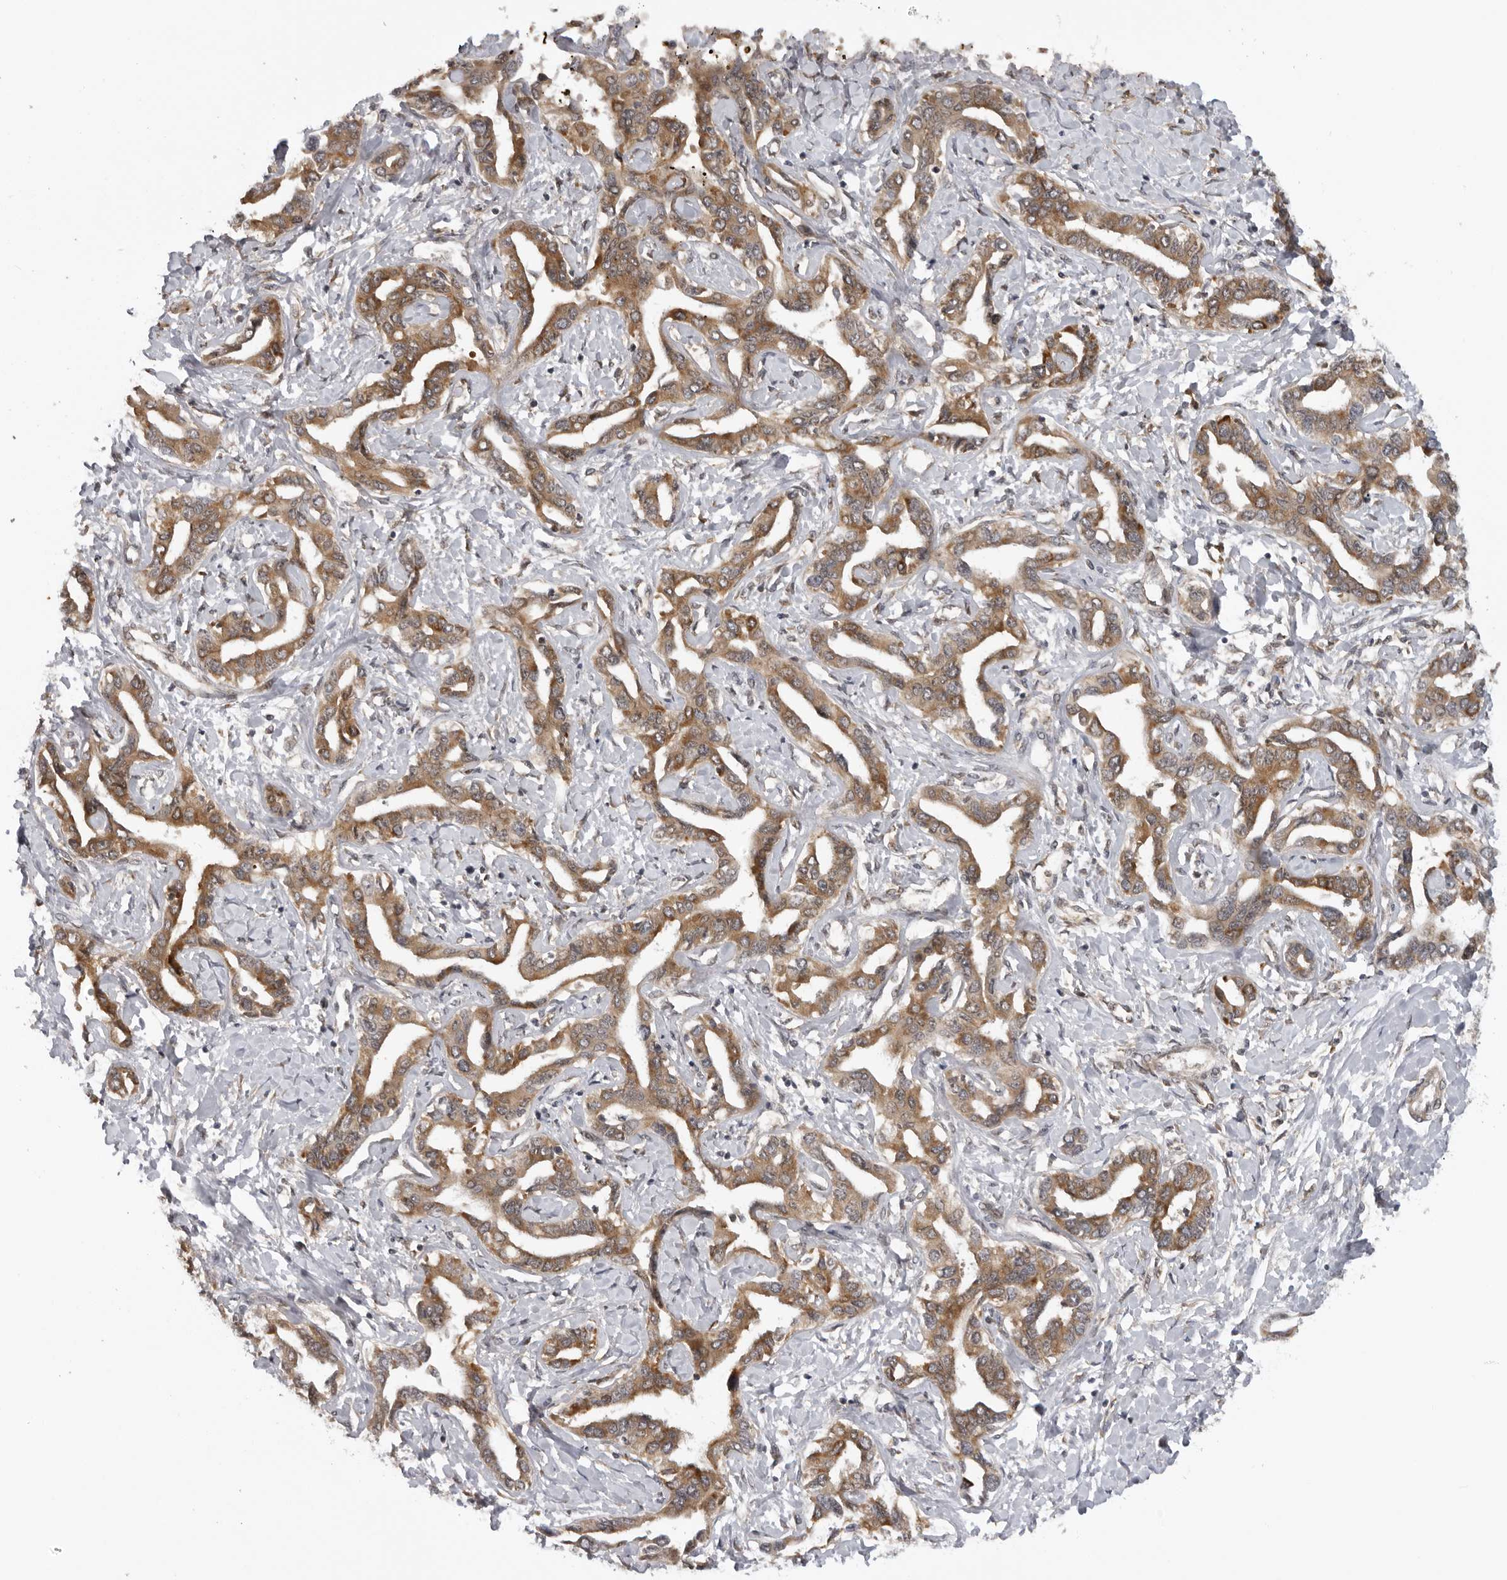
{"staining": {"intensity": "moderate", "quantity": ">75%", "location": "cytoplasmic/membranous"}, "tissue": "liver cancer", "cell_type": "Tumor cells", "image_type": "cancer", "snomed": [{"axis": "morphology", "description": "Cholangiocarcinoma"}, {"axis": "topography", "description": "Liver"}], "caption": "High-magnification brightfield microscopy of liver cancer (cholangiocarcinoma) stained with DAB (brown) and counterstained with hematoxylin (blue). tumor cells exhibit moderate cytoplasmic/membranous expression is identified in about>75% of cells.", "gene": "DNAH14", "patient": {"sex": "male", "age": 59}}